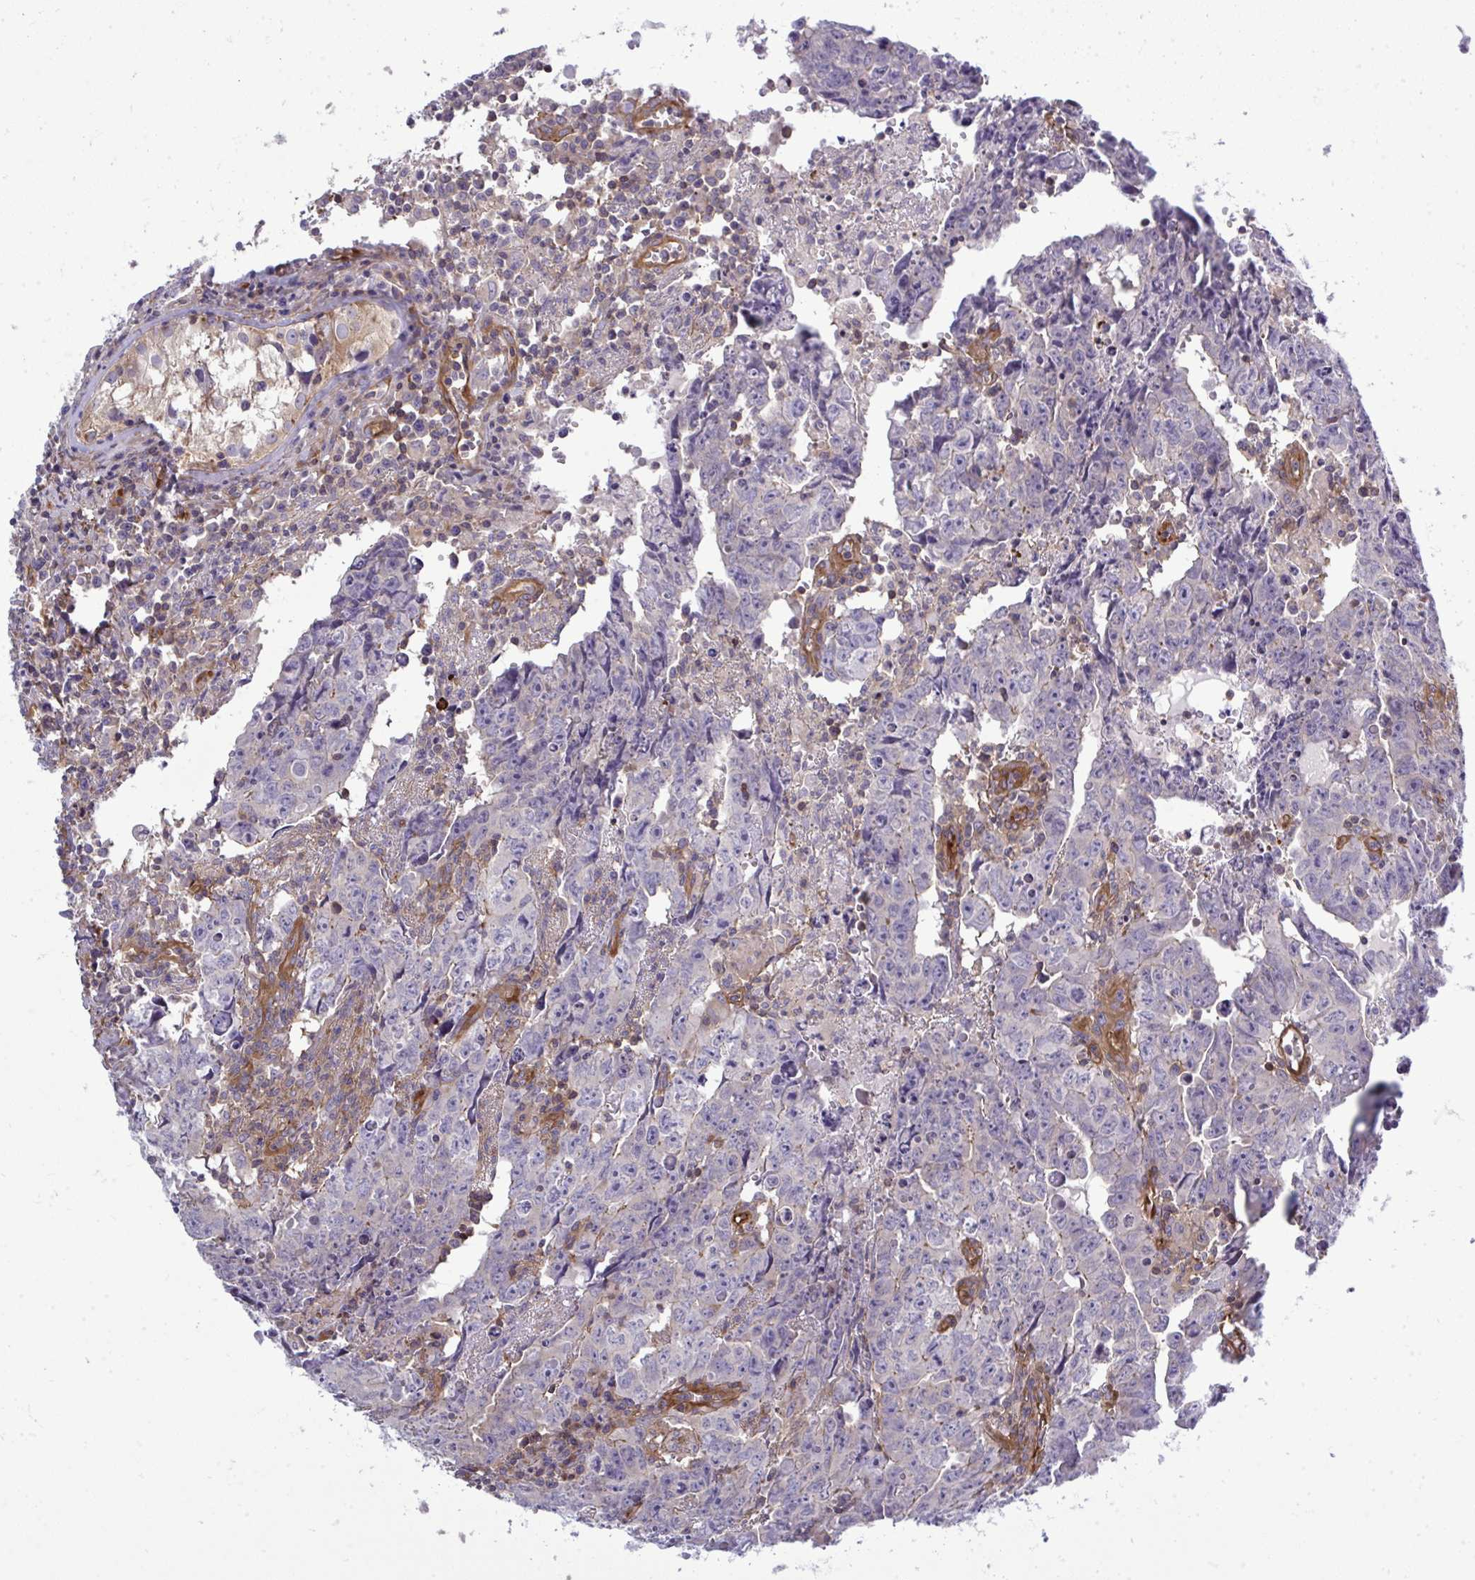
{"staining": {"intensity": "negative", "quantity": "none", "location": "none"}, "tissue": "testis cancer", "cell_type": "Tumor cells", "image_type": "cancer", "snomed": [{"axis": "morphology", "description": "Carcinoma, Embryonal, NOS"}, {"axis": "topography", "description": "Testis"}], "caption": "Embryonal carcinoma (testis) was stained to show a protein in brown. There is no significant positivity in tumor cells. (Stains: DAB (3,3'-diaminobenzidine) immunohistochemistry (IHC) with hematoxylin counter stain, Microscopy: brightfield microscopy at high magnification).", "gene": "FUT10", "patient": {"sex": "male", "age": 22}}